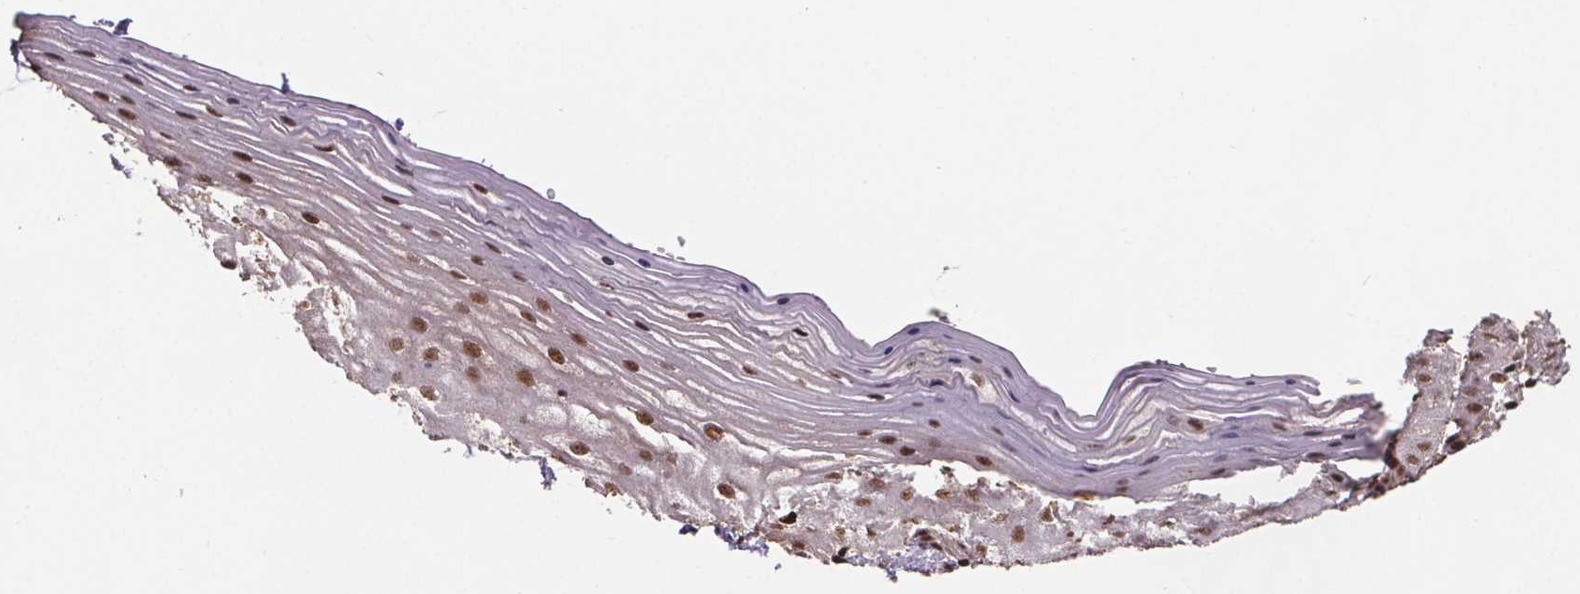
{"staining": {"intensity": "moderate", "quantity": "25%-75%", "location": "nuclear"}, "tissue": "vagina", "cell_type": "Squamous epithelial cells", "image_type": "normal", "snomed": [{"axis": "morphology", "description": "Normal tissue, NOS"}, {"axis": "topography", "description": "Vagina"}], "caption": "Vagina stained for a protein shows moderate nuclear positivity in squamous epithelial cells. The protein is shown in brown color, while the nuclei are stained blue.", "gene": "JARID2", "patient": {"sex": "female", "age": 45}}